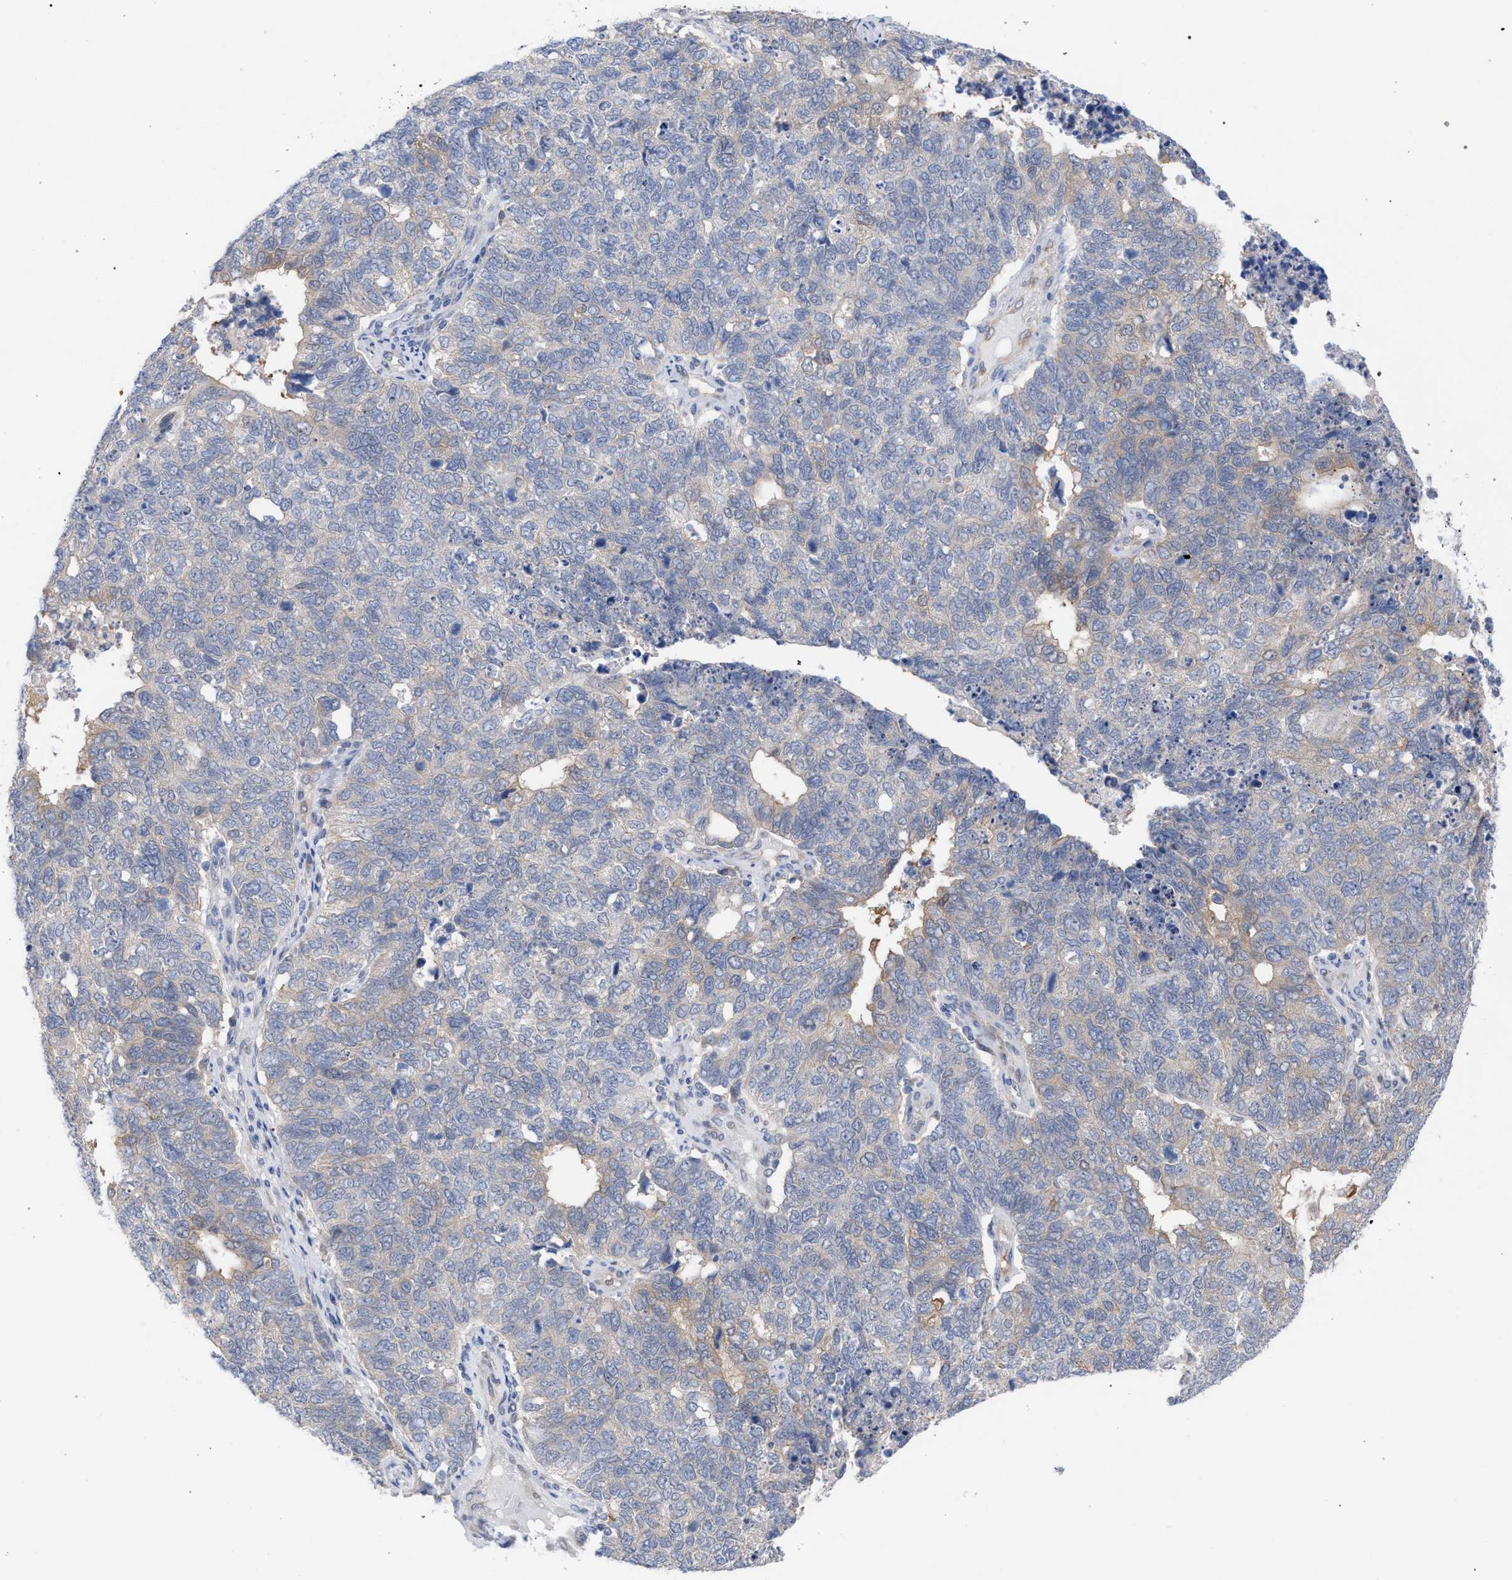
{"staining": {"intensity": "weak", "quantity": "25%-75%", "location": "cytoplasmic/membranous"}, "tissue": "cervical cancer", "cell_type": "Tumor cells", "image_type": "cancer", "snomed": [{"axis": "morphology", "description": "Squamous cell carcinoma, NOS"}, {"axis": "topography", "description": "Cervix"}], "caption": "DAB (3,3'-diaminobenzidine) immunohistochemical staining of cervical squamous cell carcinoma exhibits weak cytoplasmic/membranous protein positivity in approximately 25%-75% of tumor cells. The staining was performed using DAB, with brown indicating positive protein expression. Nuclei are stained blue with hematoxylin.", "gene": "FHOD3", "patient": {"sex": "female", "age": 63}}